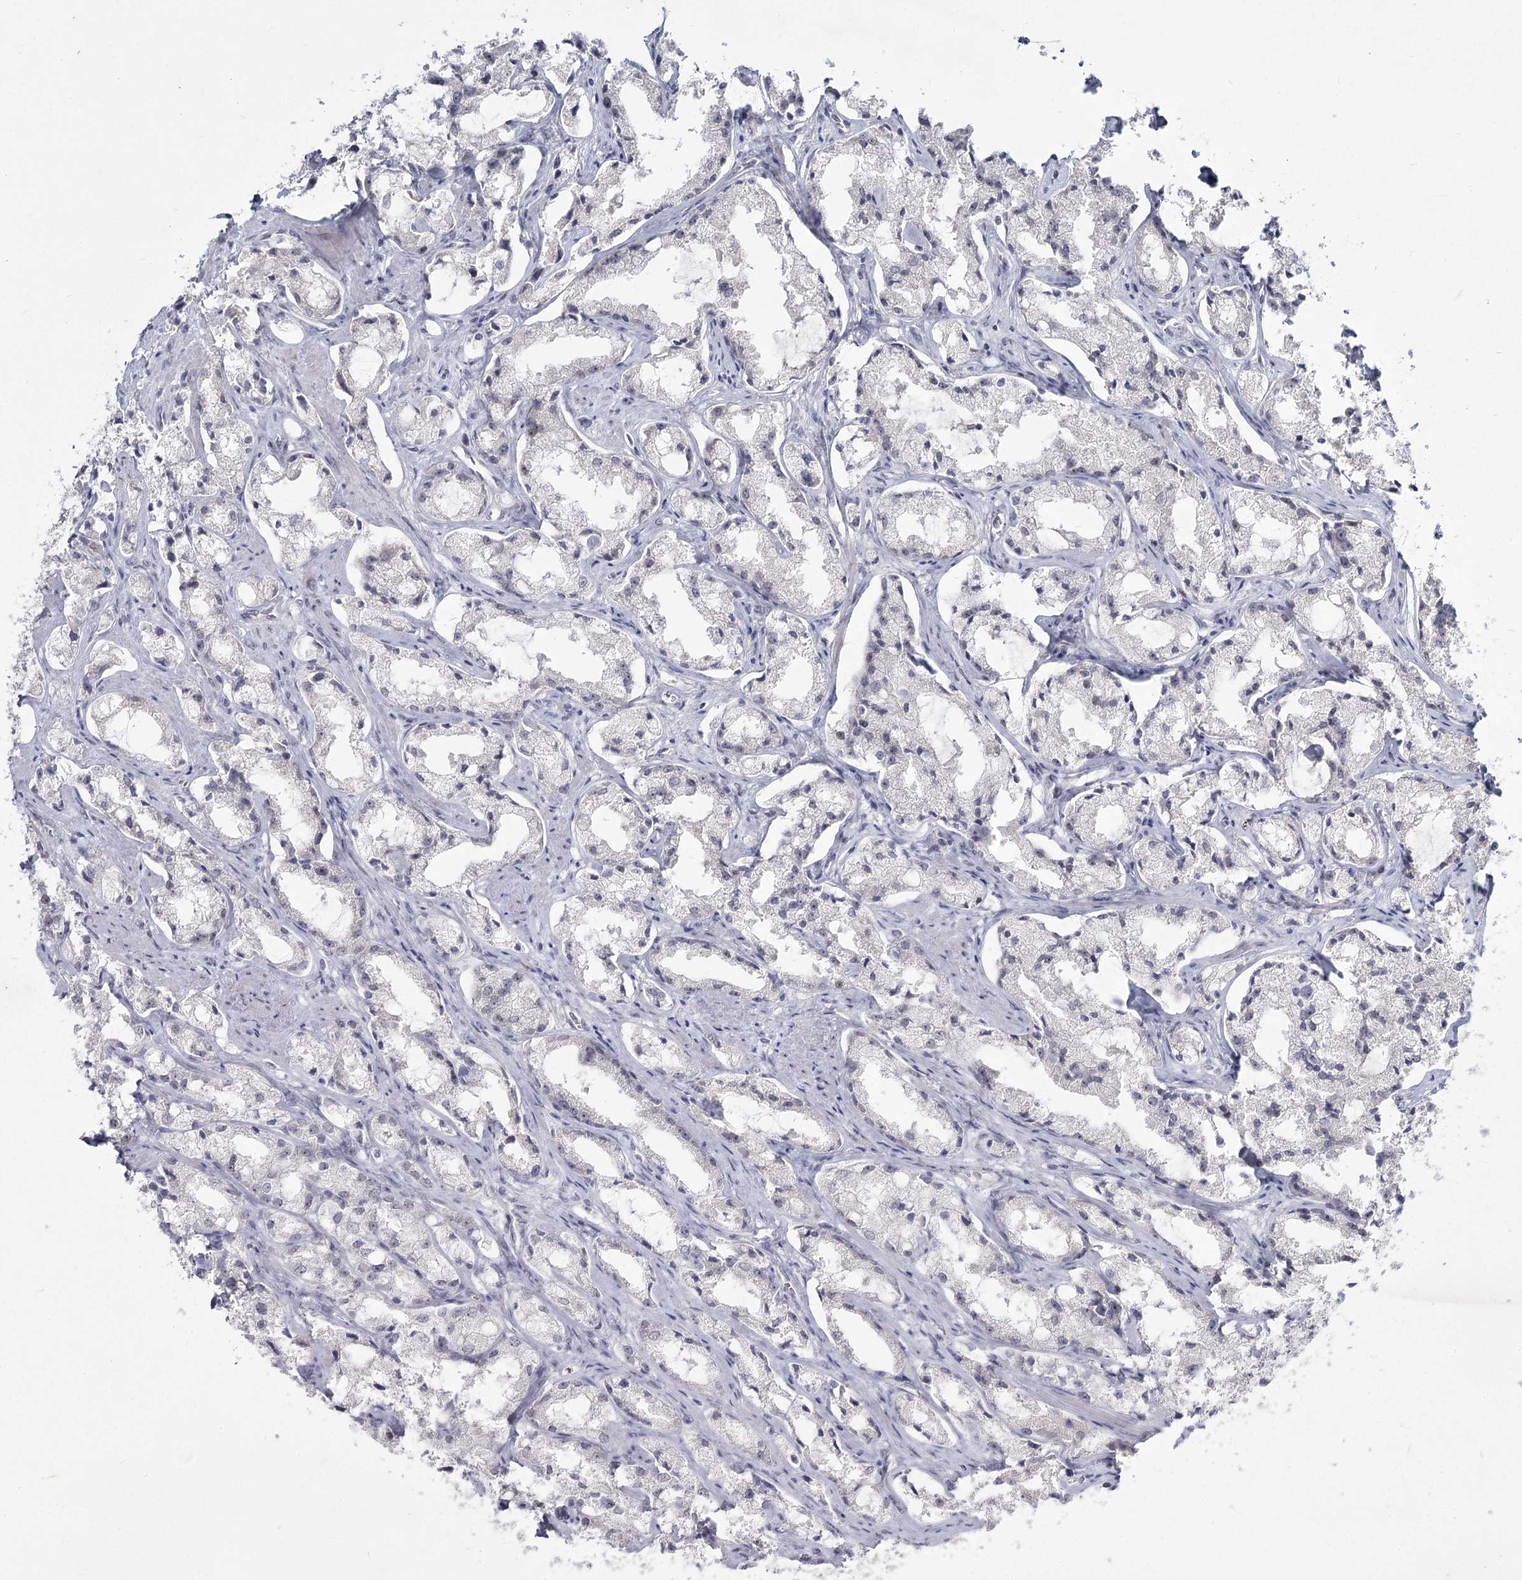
{"staining": {"intensity": "negative", "quantity": "none", "location": "none"}, "tissue": "prostate cancer", "cell_type": "Tumor cells", "image_type": "cancer", "snomed": [{"axis": "morphology", "description": "Adenocarcinoma, High grade"}, {"axis": "topography", "description": "Prostate"}], "caption": "An IHC histopathology image of prostate cancer (adenocarcinoma (high-grade)) is shown. There is no staining in tumor cells of prostate cancer (adenocarcinoma (high-grade)). (DAB (3,3'-diaminobenzidine) immunohistochemistry, high magnification).", "gene": "LY6G5C", "patient": {"sex": "male", "age": 66}}